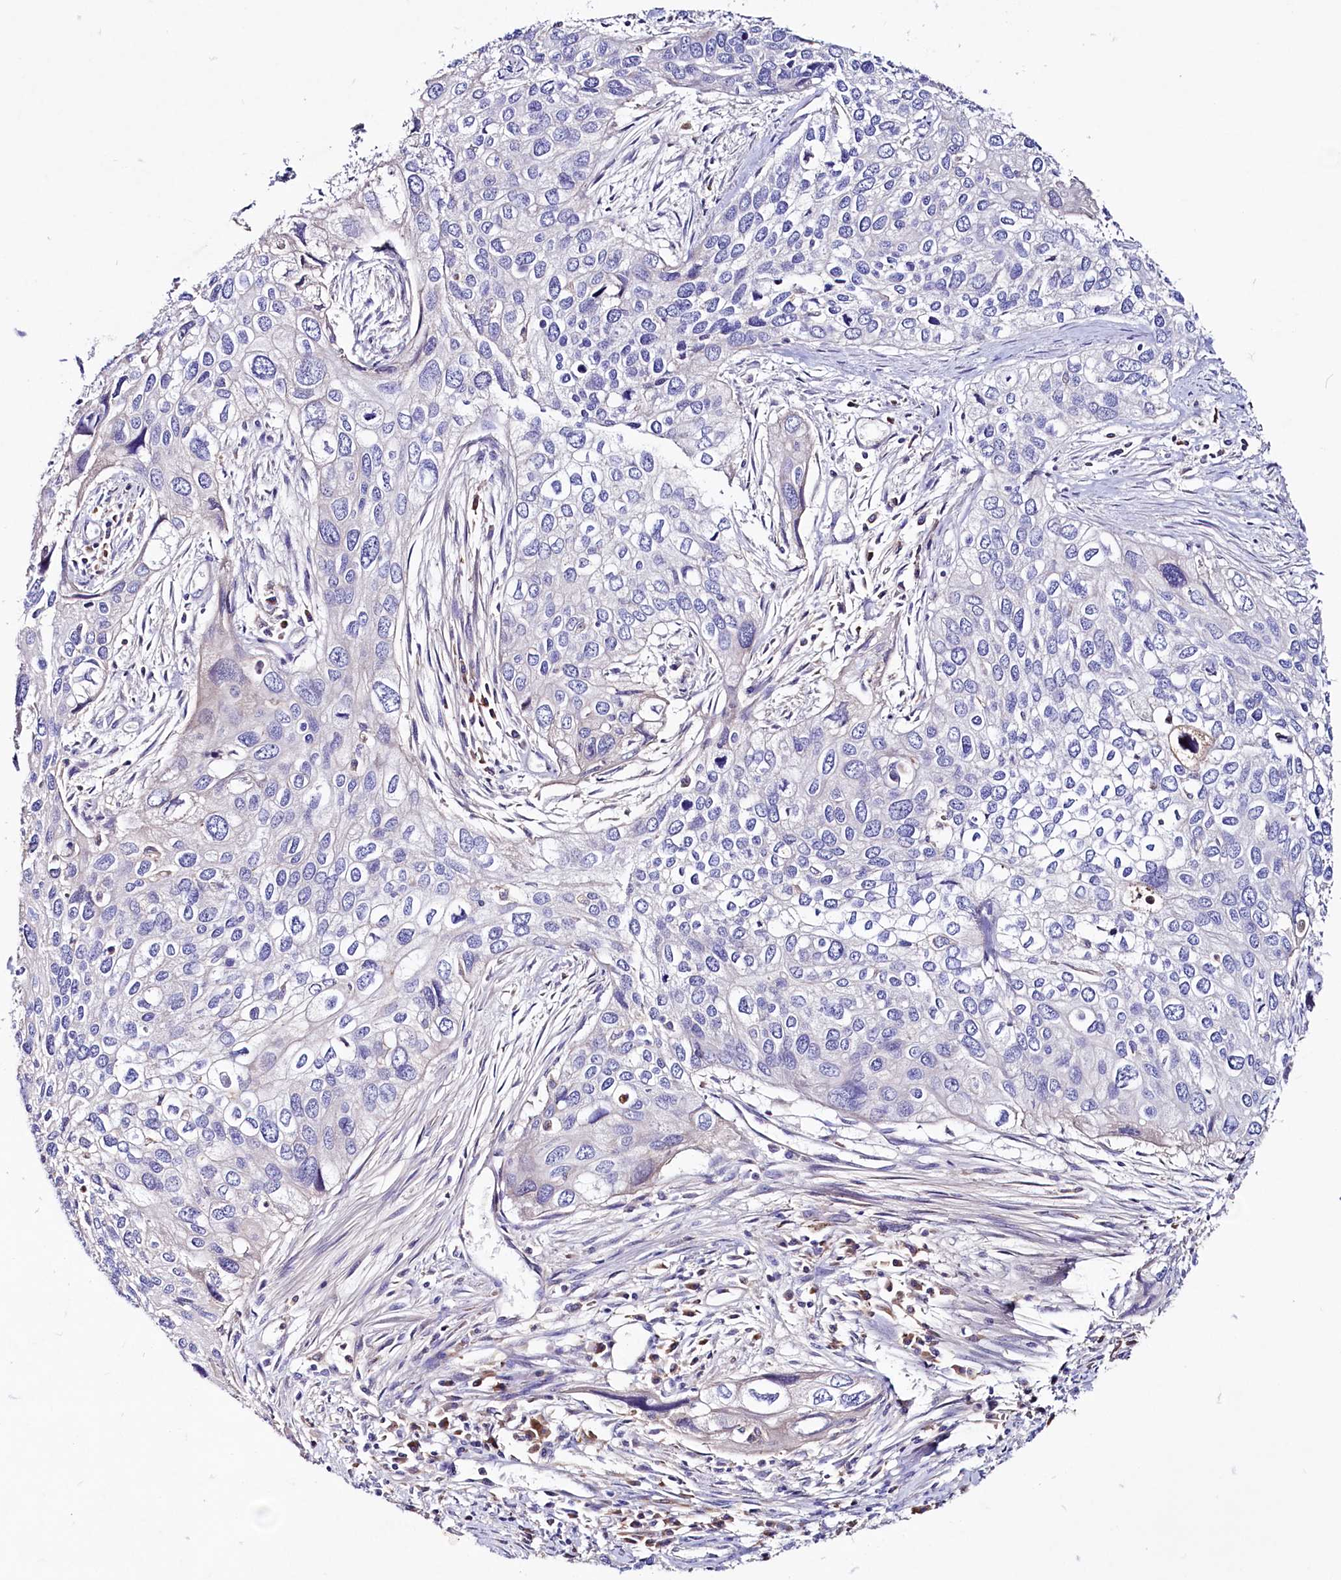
{"staining": {"intensity": "negative", "quantity": "none", "location": "none"}, "tissue": "cervical cancer", "cell_type": "Tumor cells", "image_type": "cancer", "snomed": [{"axis": "morphology", "description": "Squamous cell carcinoma, NOS"}, {"axis": "topography", "description": "Cervix"}], "caption": "A photomicrograph of squamous cell carcinoma (cervical) stained for a protein displays no brown staining in tumor cells. (DAB immunohistochemistry visualized using brightfield microscopy, high magnification).", "gene": "IL17RD", "patient": {"sex": "female", "age": 55}}